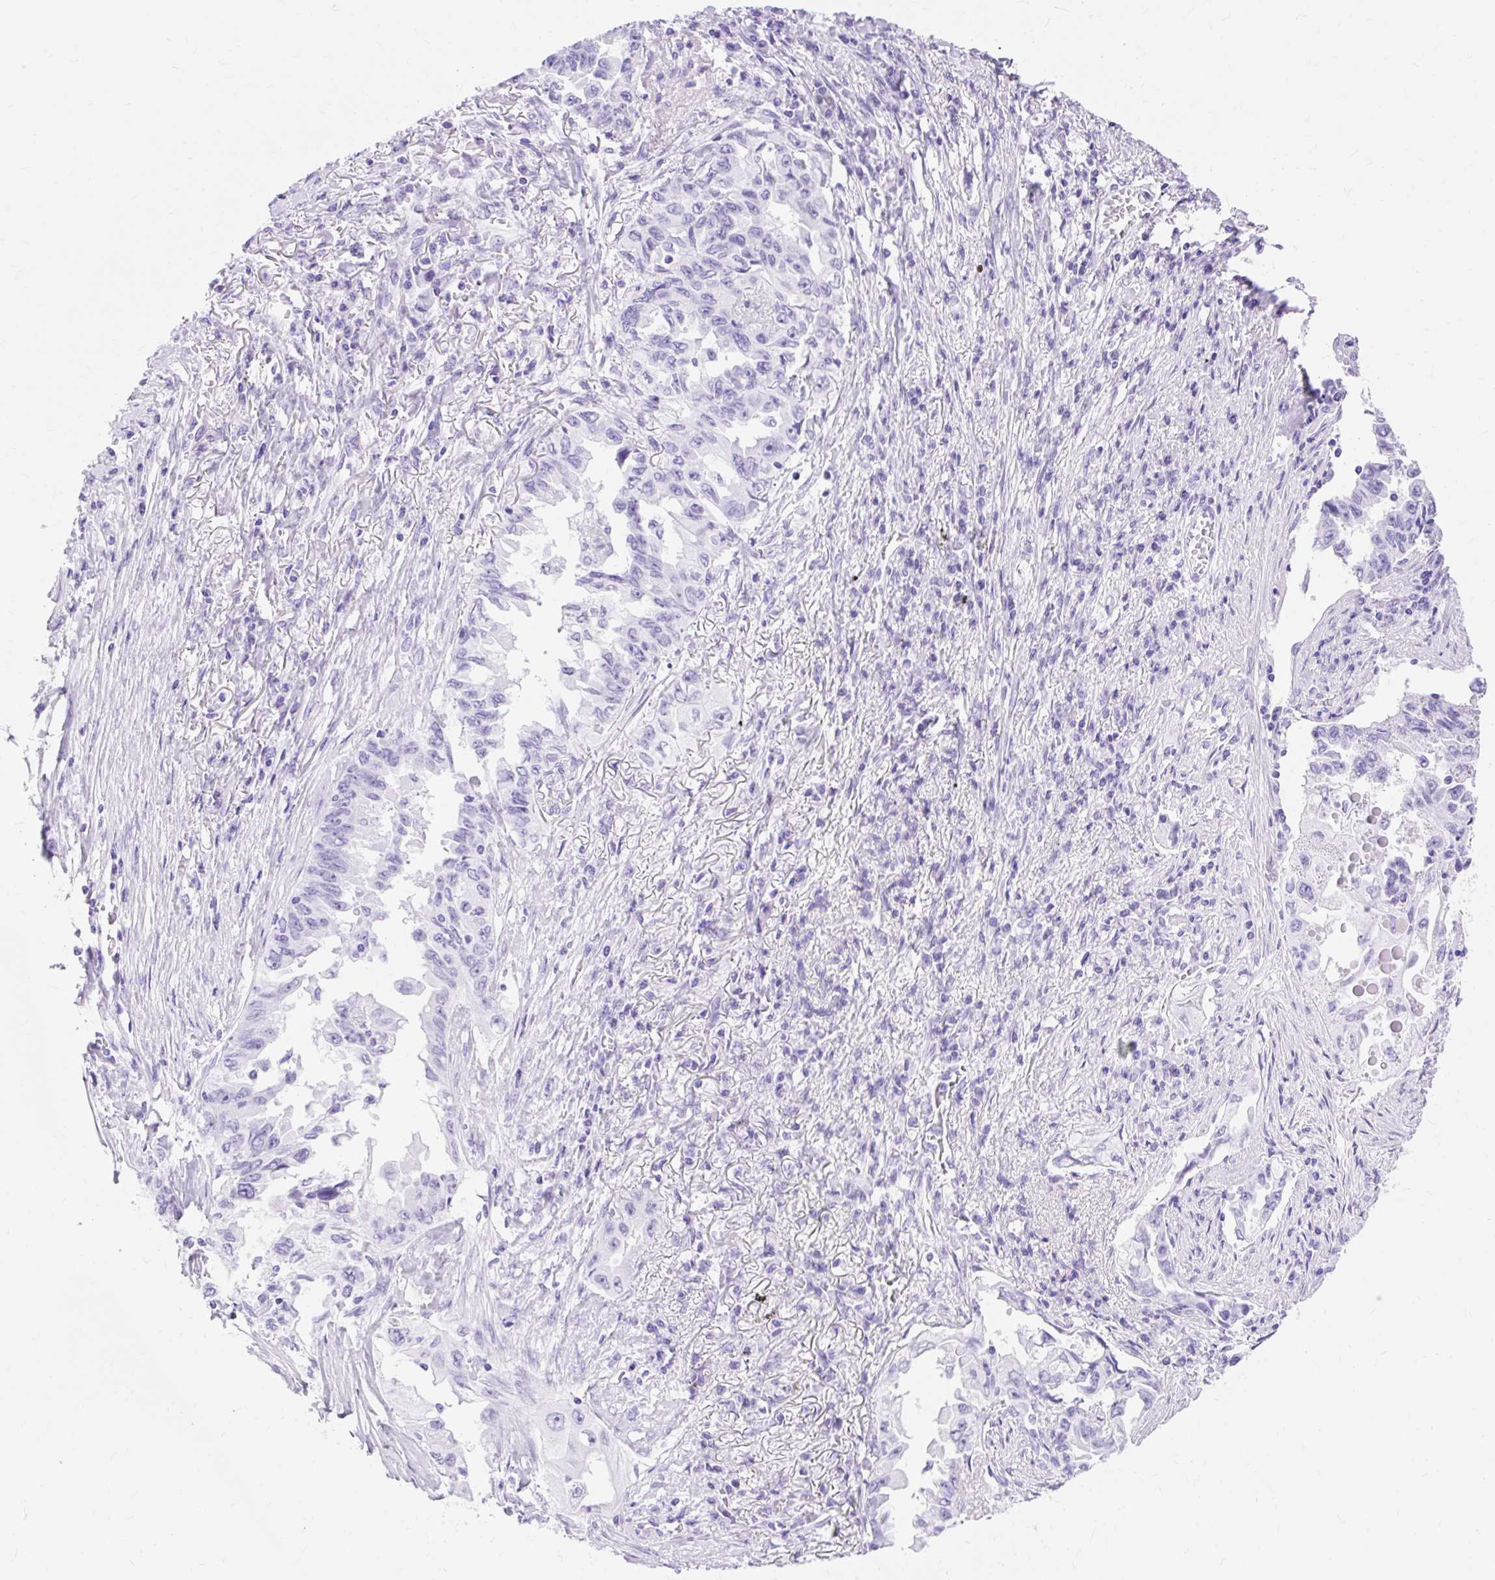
{"staining": {"intensity": "negative", "quantity": "none", "location": "none"}, "tissue": "lung cancer", "cell_type": "Tumor cells", "image_type": "cancer", "snomed": [{"axis": "morphology", "description": "Adenocarcinoma, NOS"}, {"axis": "topography", "description": "Lung"}], "caption": "Image shows no protein positivity in tumor cells of lung cancer (adenocarcinoma) tissue.", "gene": "MBP", "patient": {"sex": "female", "age": 51}}